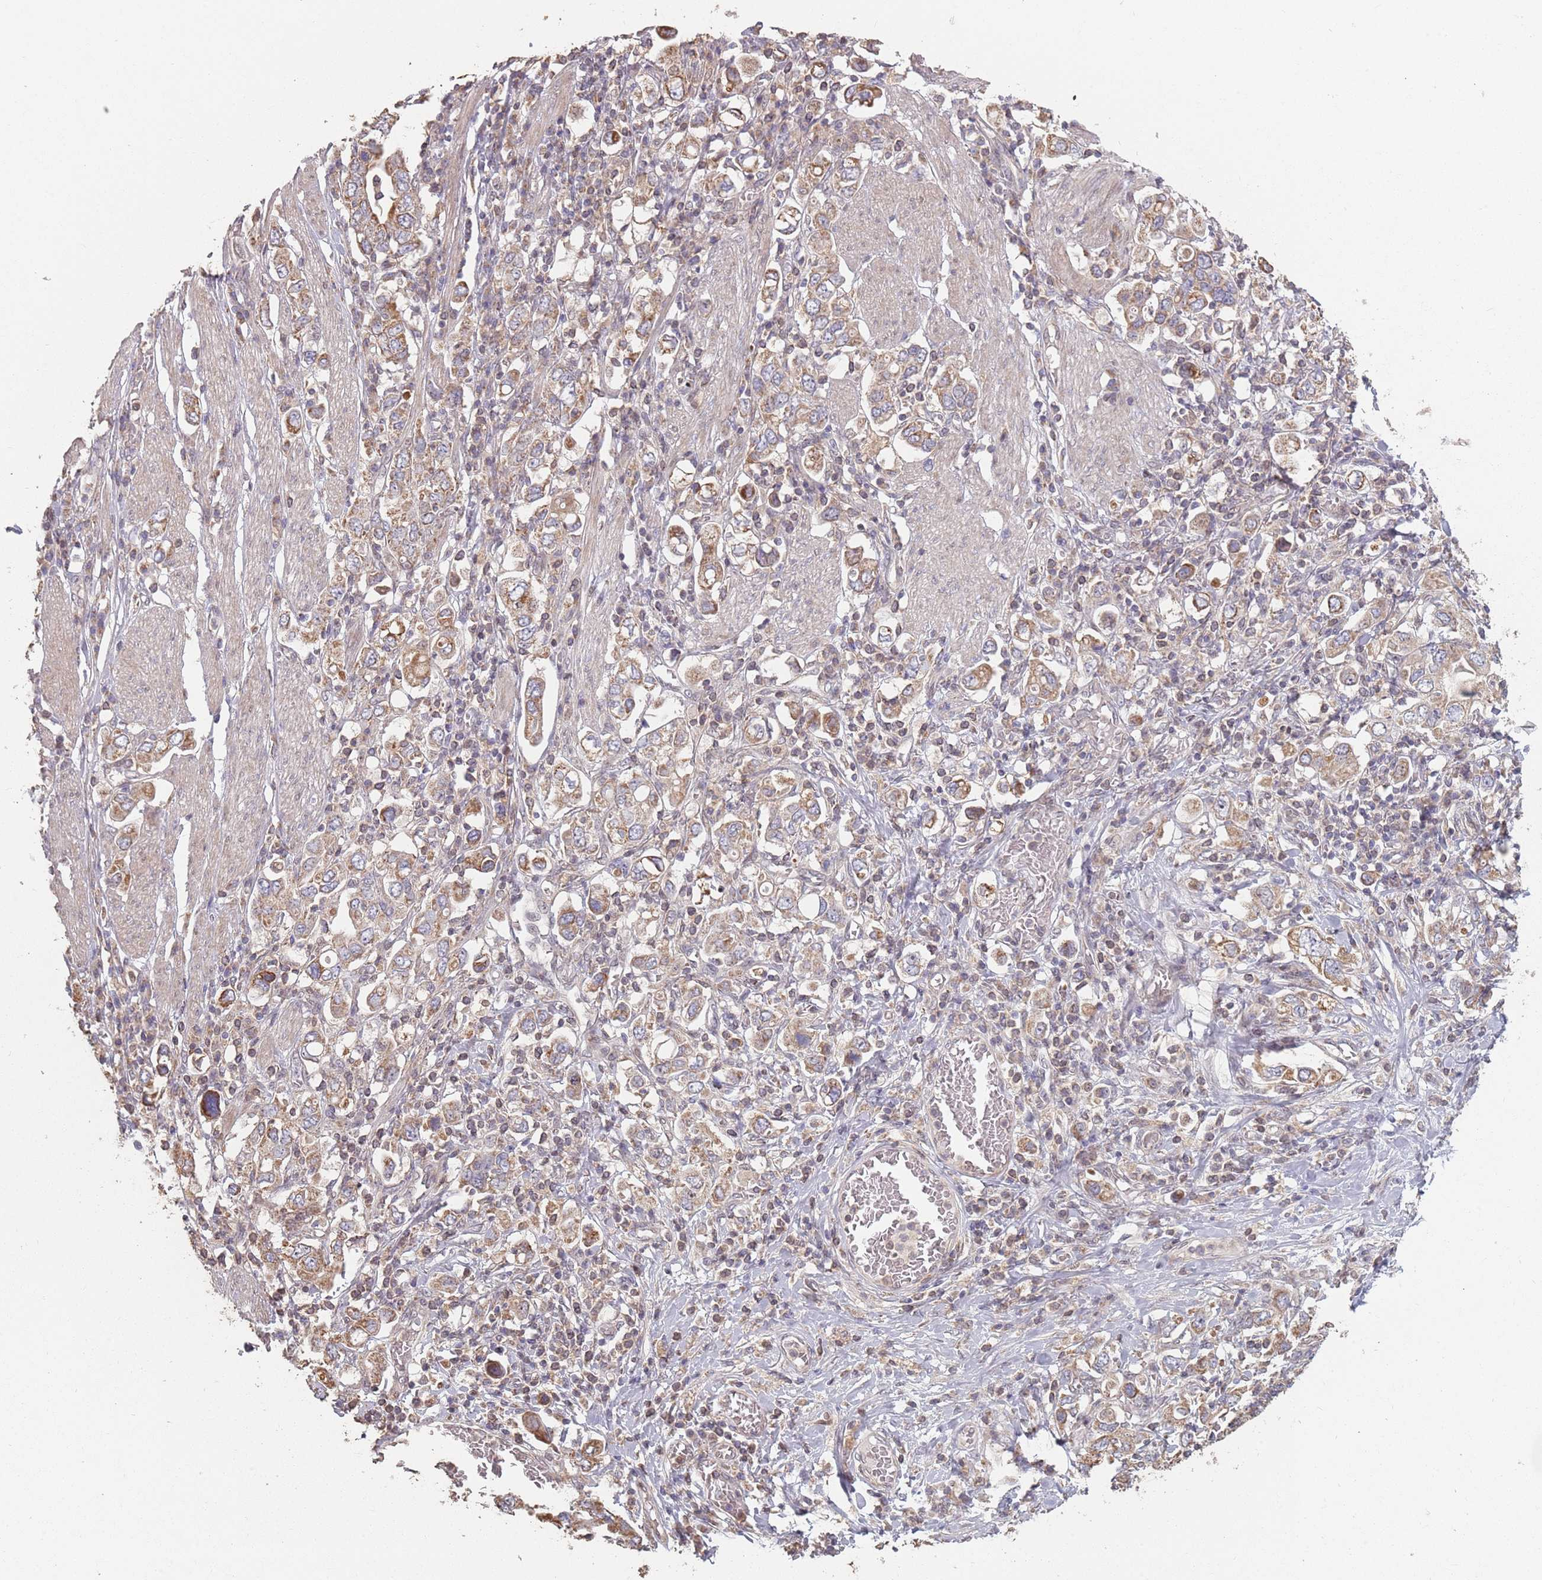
{"staining": {"intensity": "moderate", "quantity": ">75%", "location": "cytoplasmic/membranous"}, "tissue": "stomach cancer", "cell_type": "Tumor cells", "image_type": "cancer", "snomed": [{"axis": "morphology", "description": "Adenocarcinoma, NOS"}, {"axis": "topography", "description": "Stomach, upper"}], "caption": "A medium amount of moderate cytoplasmic/membranous expression is present in about >75% of tumor cells in adenocarcinoma (stomach) tissue. The staining was performed using DAB, with brown indicating positive protein expression. Nuclei are stained blue with hematoxylin.", "gene": "VPS52", "patient": {"sex": "male", "age": 62}}